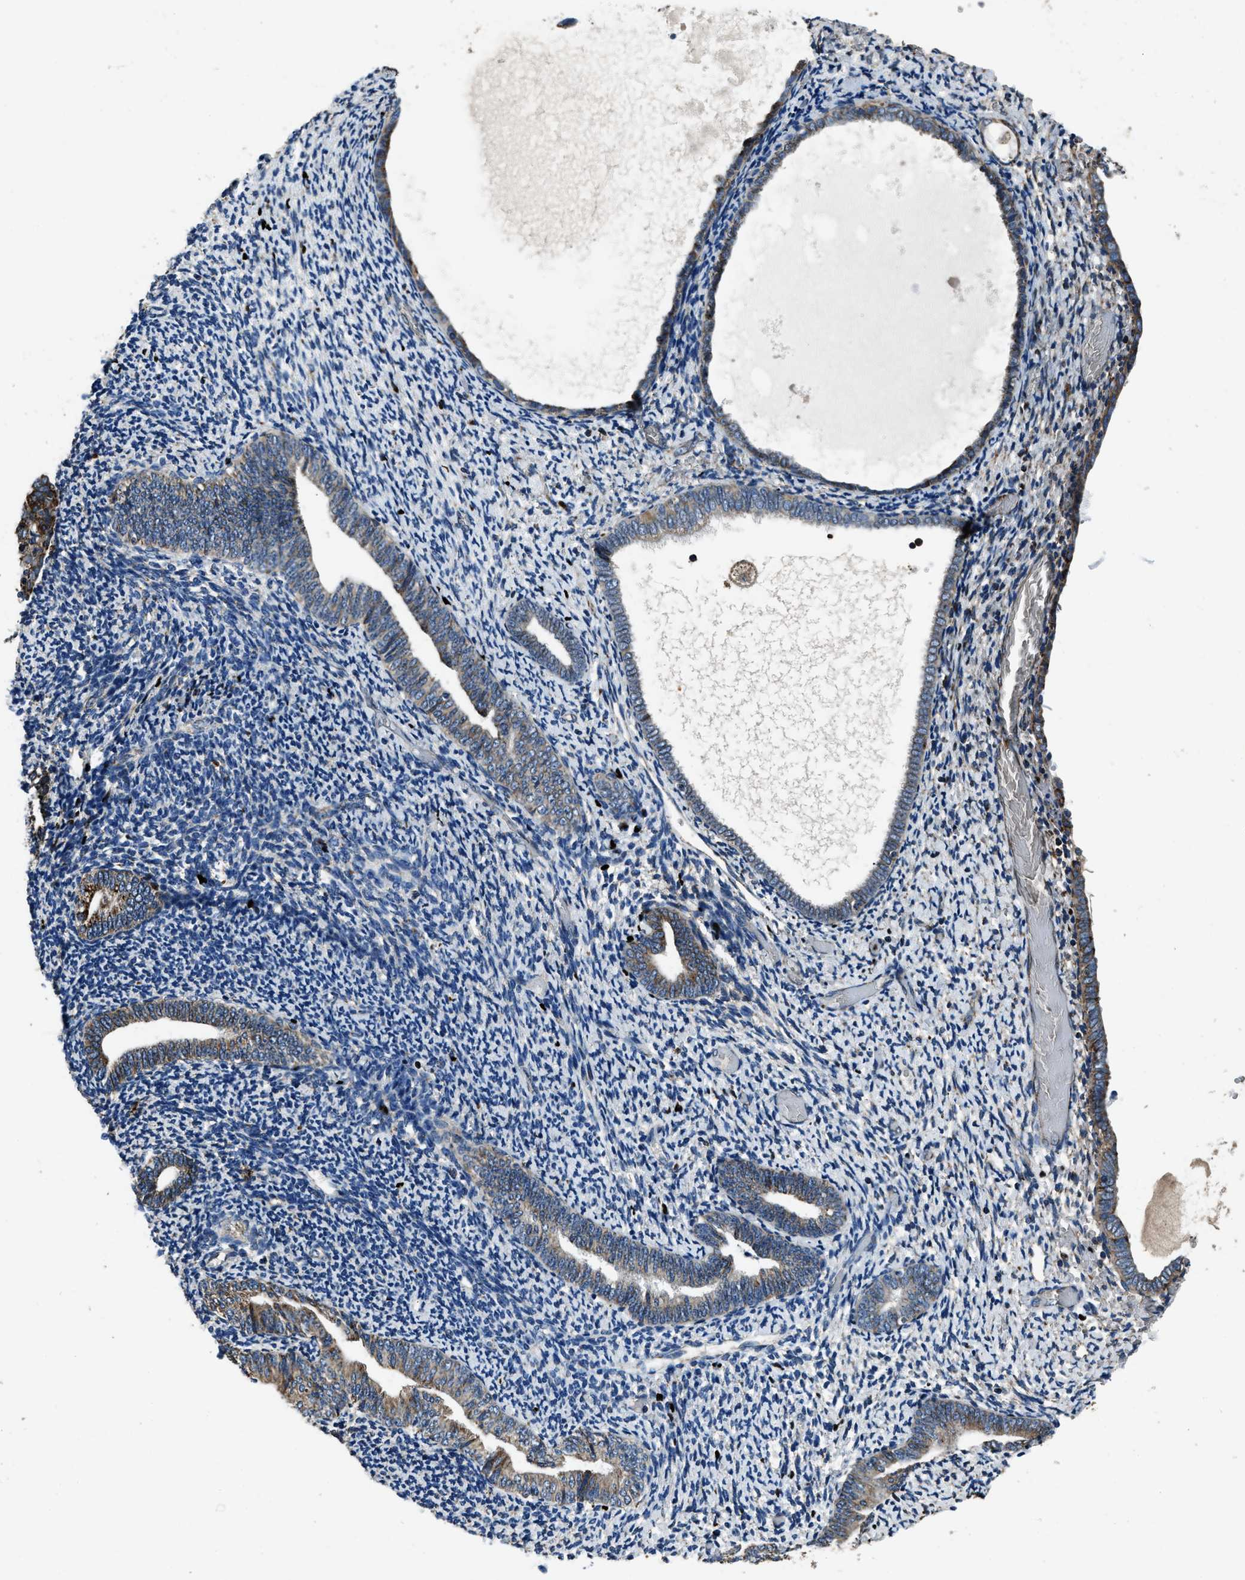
{"staining": {"intensity": "weak", "quantity": "<25%", "location": "cytoplasmic/membranous"}, "tissue": "endometrium", "cell_type": "Cells in endometrial stroma", "image_type": "normal", "snomed": [{"axis": "morphology", "description": "Normal tissue, NOS"}, {"axis": "topography", "description": "Endometrium"}], "caption": "This is an immunohistochemistry (IHC) micrograph of benign endometrium. There is no expression in cells in endometrial stroma.", "gene": "OGDH", "patient": {"sex": "female", "age": 66}}